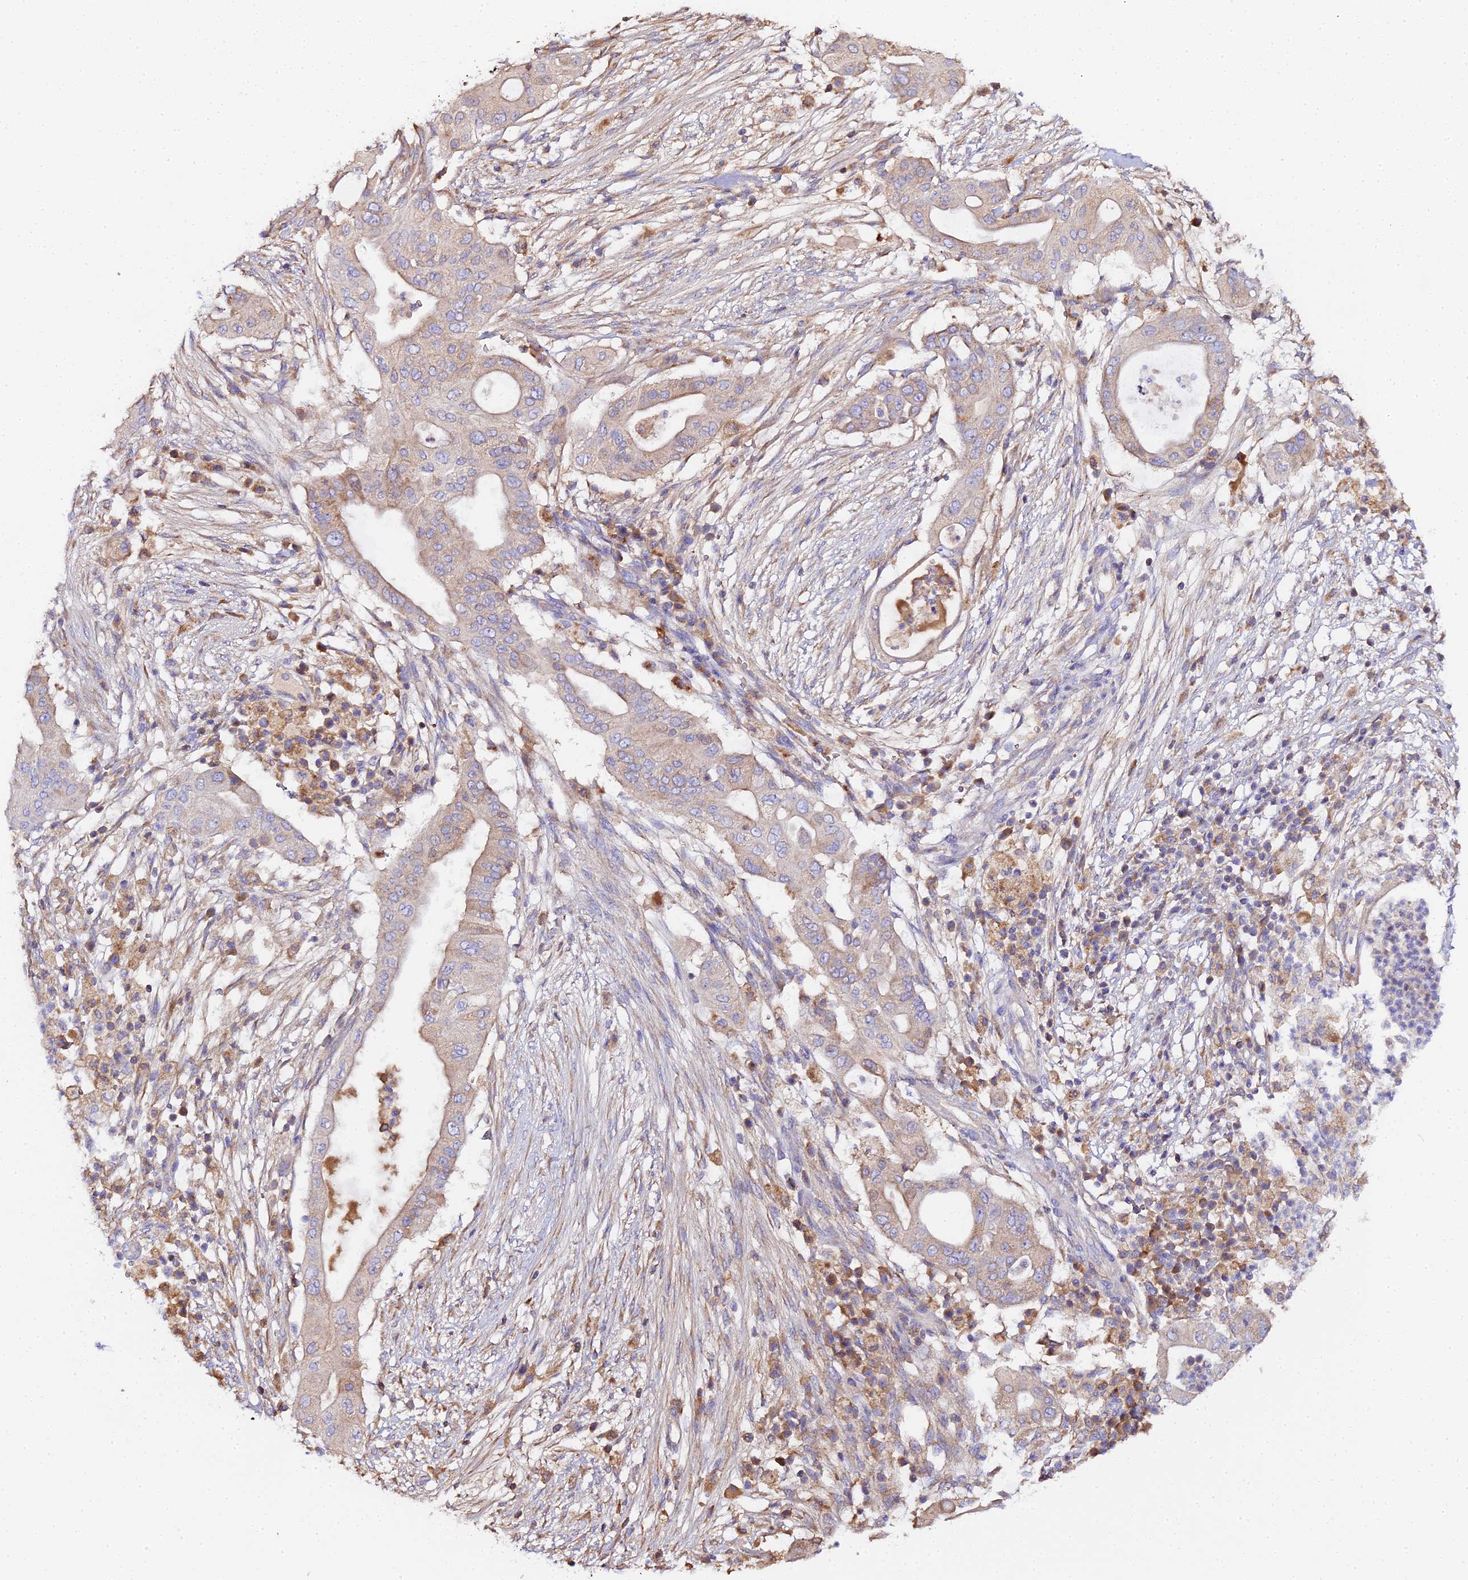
{"staining": {"intensity": "weak", "quantity": "25%-75%", "location": "cytoplasmic/membranous"}, "tissue": "pancreatic cancer", "cell_type": "Tumor cells", "image_type": "cancer", "snomed": [{"axis": "morphology", "description": "Adenocarcinoma, NOS"}, {"axis": "topography", "description": "Pancreas"}], "caption": "Tumor cells reveal low levels of weak cytoplasmic/membranous positivity in about 25%-75% of cells in pancreatic cancer (adenocarcinoma).", "gene": "SCX", "patient": {"sex": "male", "age": 68}}